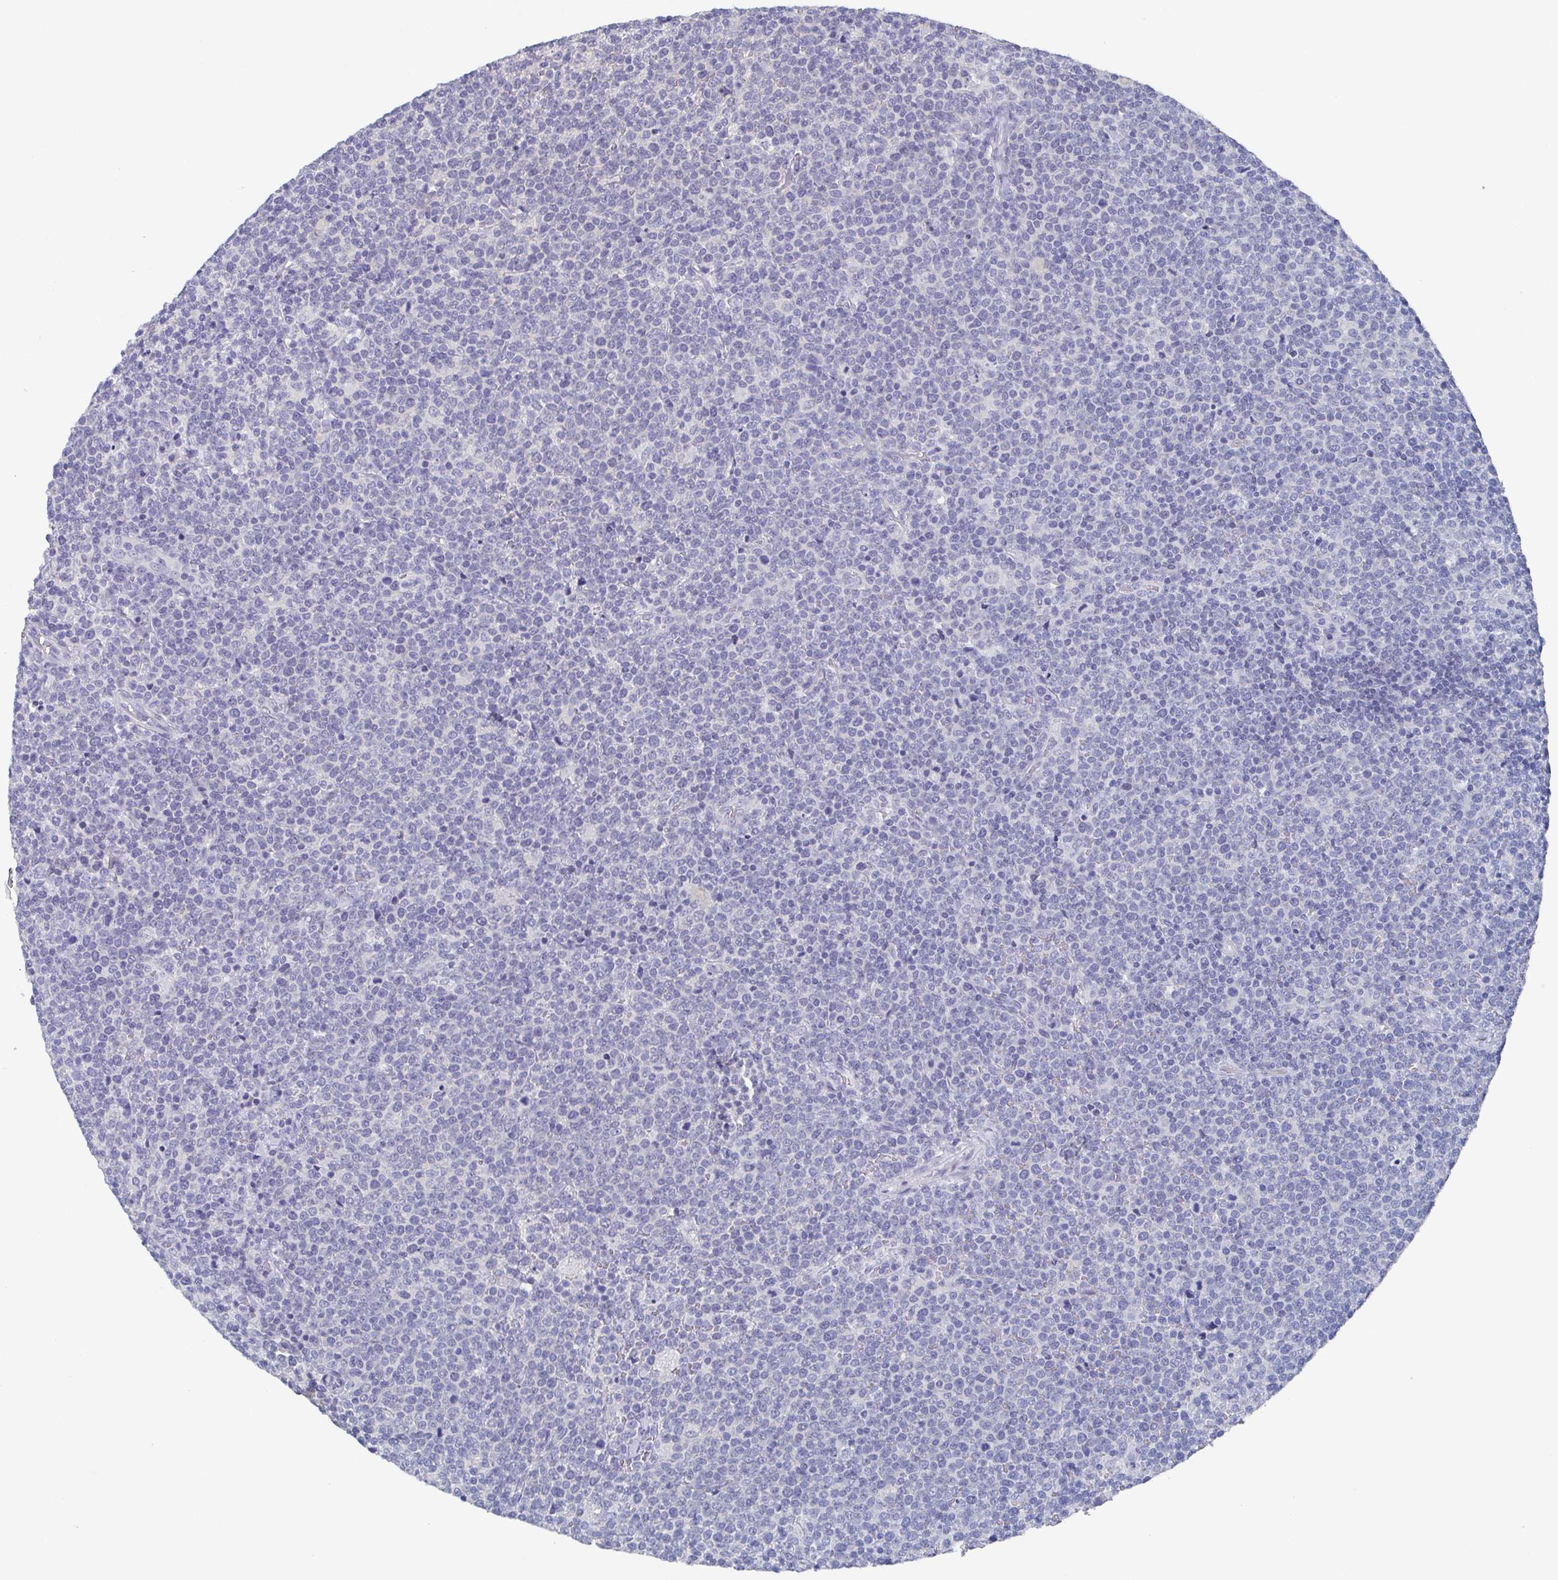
{"staining": {"intensity": "negative", "quantity": "none", "location": "none"}, "tissue": "lymphoma", "cell_type": "Tumor cells", "image_type": "cancer", "snomed": [{"axis": "morphology", "description": "Malignant lymphoma, non-Hodgkin's type, High grade"}, {"axis": "topography", "description": "Lymph node"}], "caption": "This histopathology image is of malignant lymphoma, non-Hodgkin's type (high-grade) stained with immunohistochemistry (IHC) to label a protein in brown with the nuclei are counter-stained blue. There is no staining in tumor cells. (DAB immunohistochemistry visualized using brightfield microscopy, high magnification).", "gene": "DYDC2", "patient": {"sex": "male", "age": 61}}